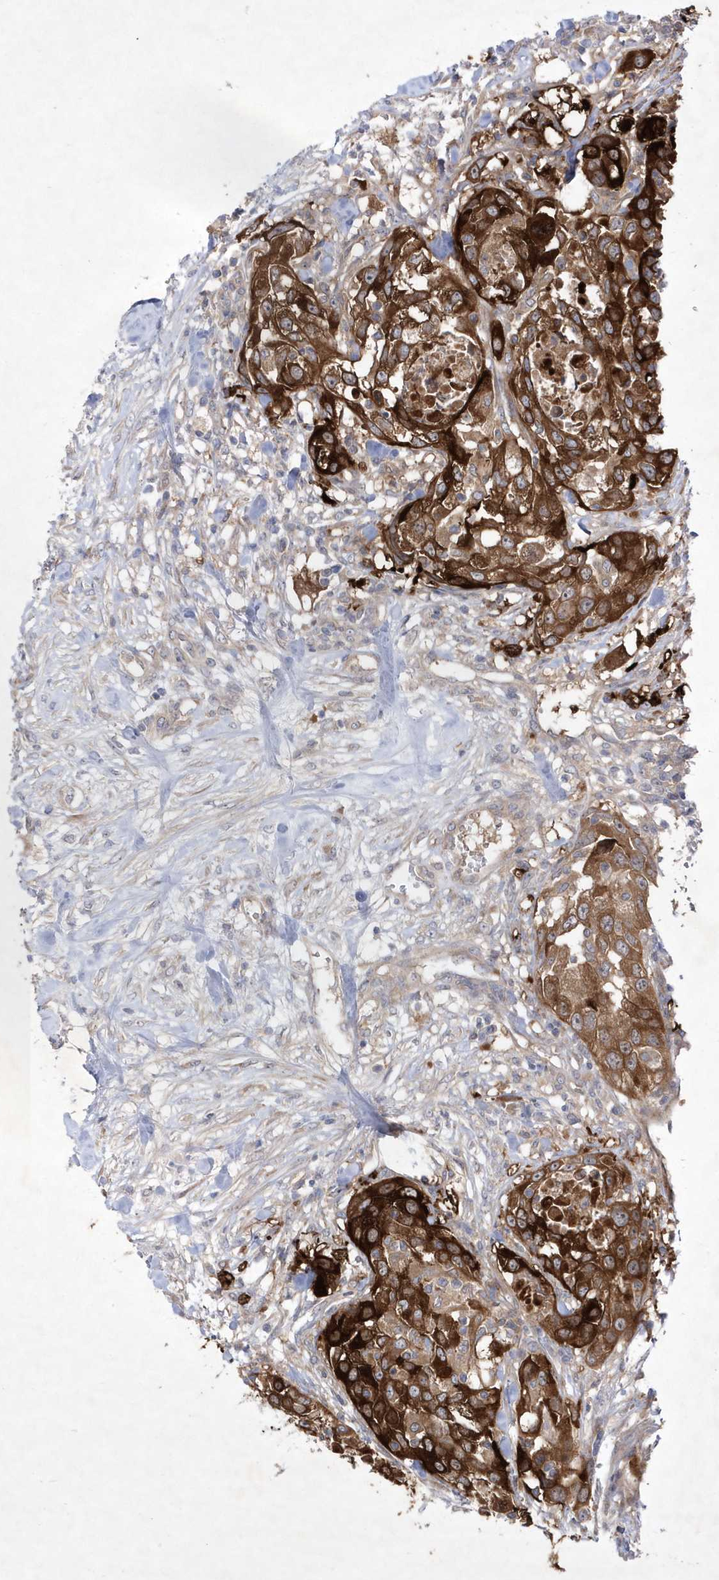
{"staining": {"intensity": "strong", "quantity": ">75%", "location": "cytoplasmic/membranous"}, "tissue": "urothelial cancer", "cell_type": "Tumor cells", "image_type": "cancer", "snomed": [{"axis": "morphology", "description": "Urothelial carcinoma, High grade"}, {"axis": "topography", "description": "Urinary bladder"}], "caption": "Immunohistochemical staining of human urothelial cancer reveals high levels of strong cytoplasmic/membranous protein staining in about >75% of tumor cells.", "gene": "DSPP", "patient": {"sex": "female", "age": 80}}